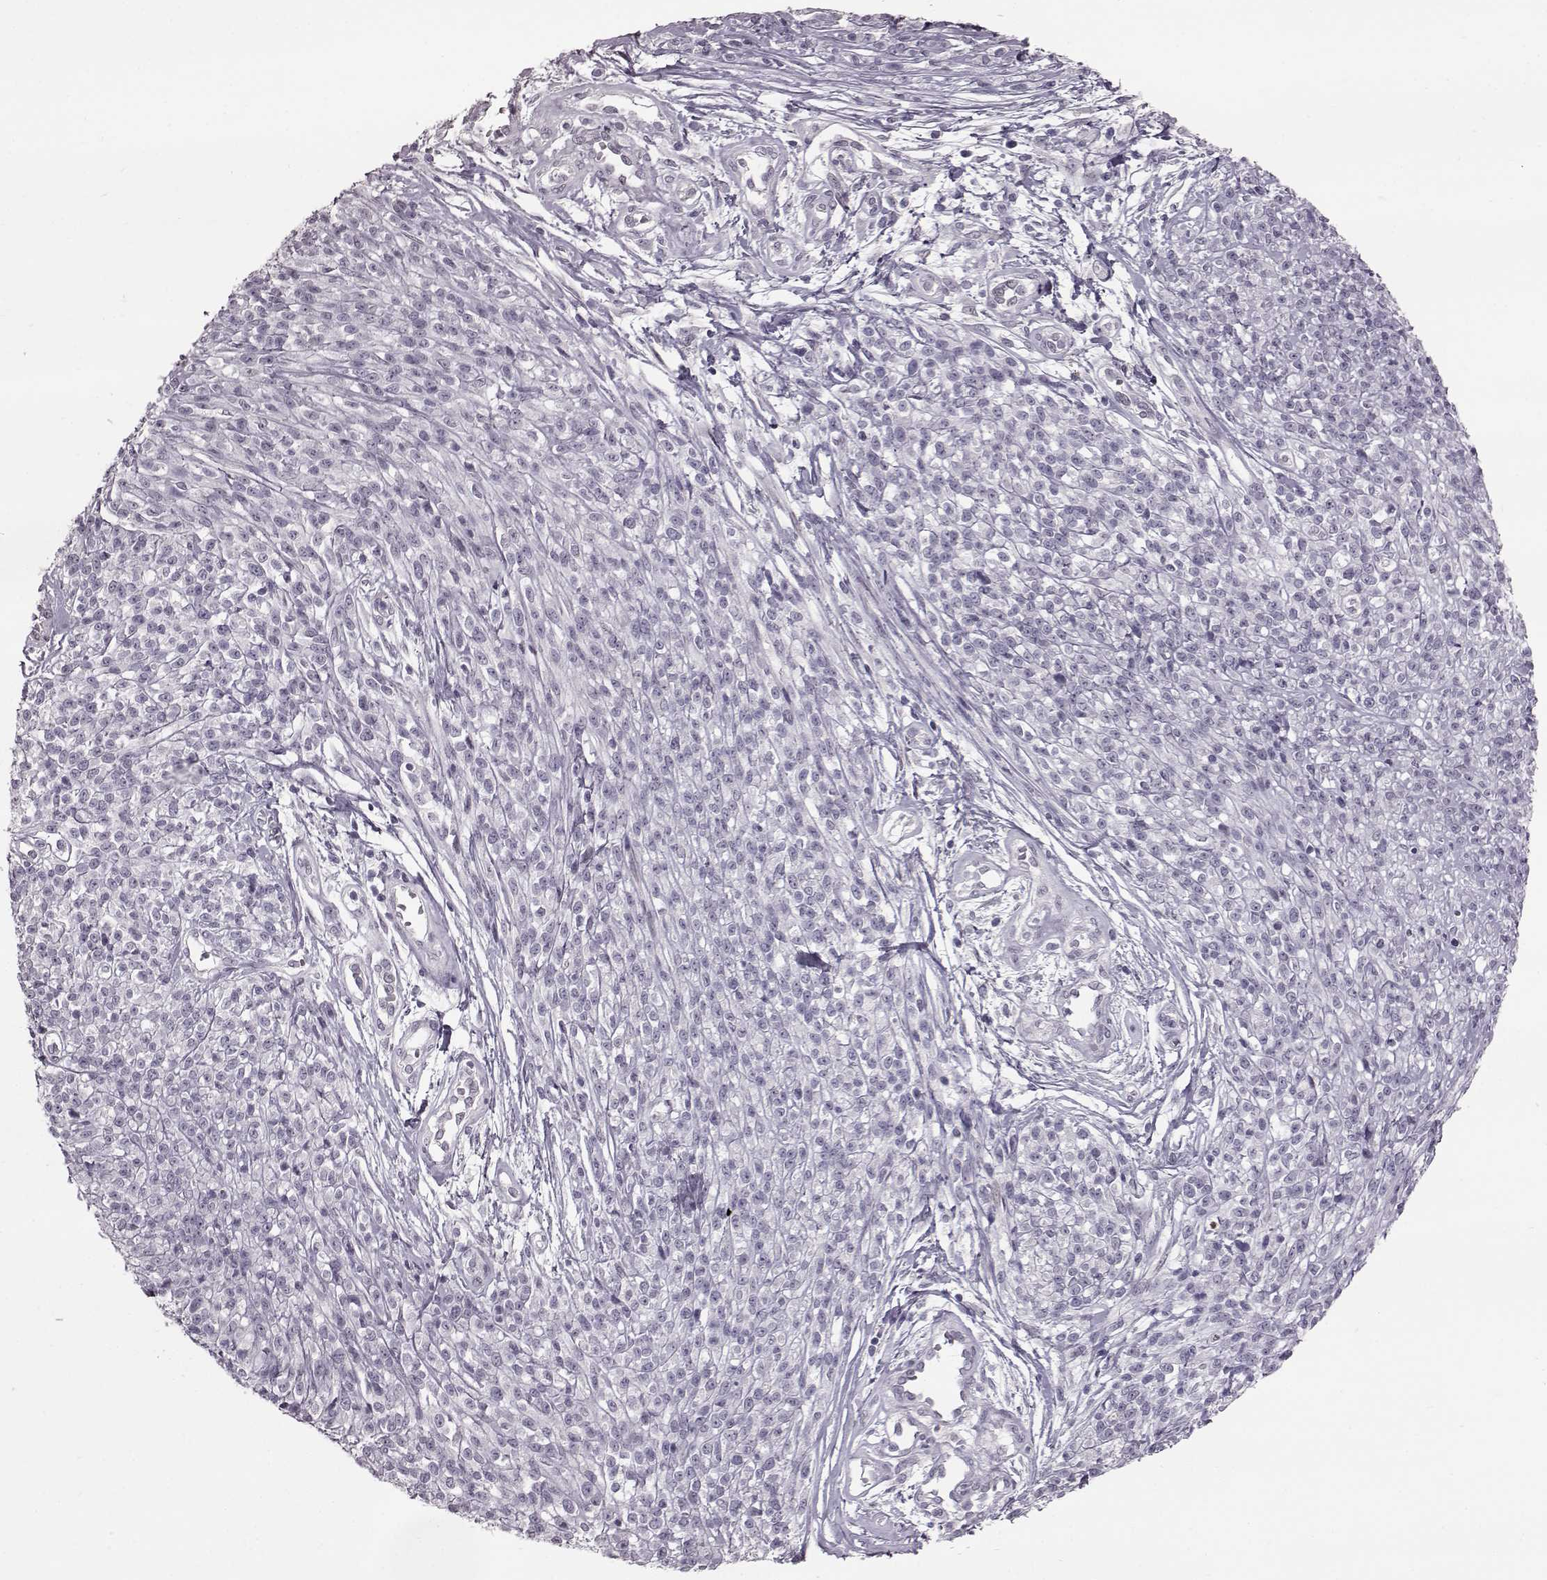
{"staining": {"intensity": "negative", "quantity": "none", "location": "none"}, "tissue": "melanoma", "cell_type": "Tumor cells", "image_type": "cancer", "snomed": [{"axis": "morphology", "description": "Malignant melanoma, NOS"}, {"axis": "topography", "description": "Skin"}, {"axis": "topography", "description": "Skin of trunk"}], "caption": "High power microscopy image of an immunohistochemistry photomicrograph of malignant melanoma, revealing no significant staining in tumor cells.", "gene": "TCHHL1", "patient": {"sex": "male", "age": 74}}